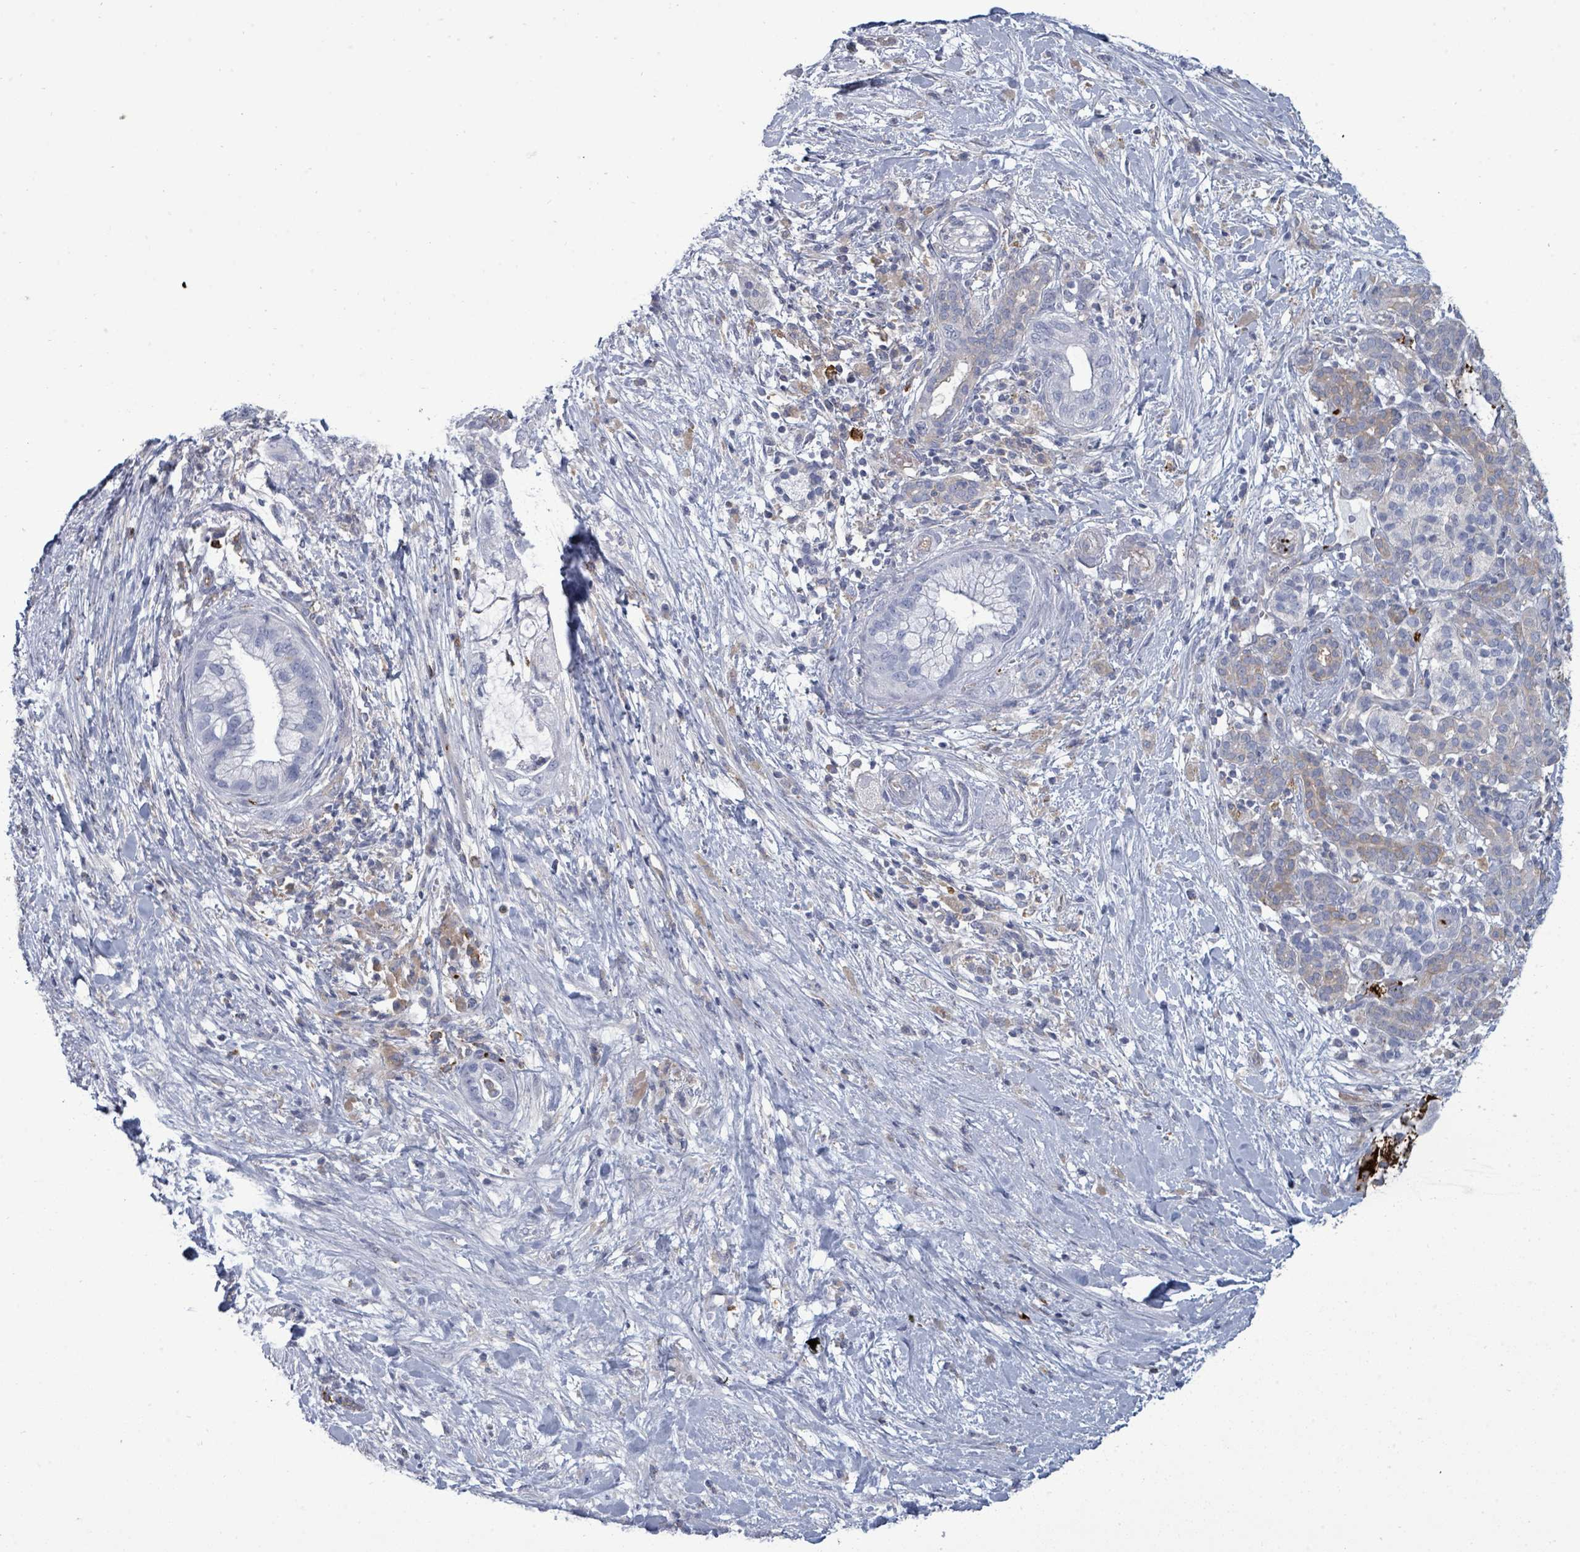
{"staining": {"intensity": "negative", "quantity": "none", "location": "none"}, "tissue": "pancreatic cancer", "cell_type": "Tumor cells", "image_type": "cancer", "snomed": [{"axis": "morphology", "description": "Adenocarcinoma, NOS"}, {"axis": "topography", "description": "Pancreas"}], "caption": "Histopathology image shows no protein staining in tumor cells of pancreatic cancer (adenocarcinoma) tissue.", "gene": "NDST2", "patient": {"sex": "male", "age": 44}}